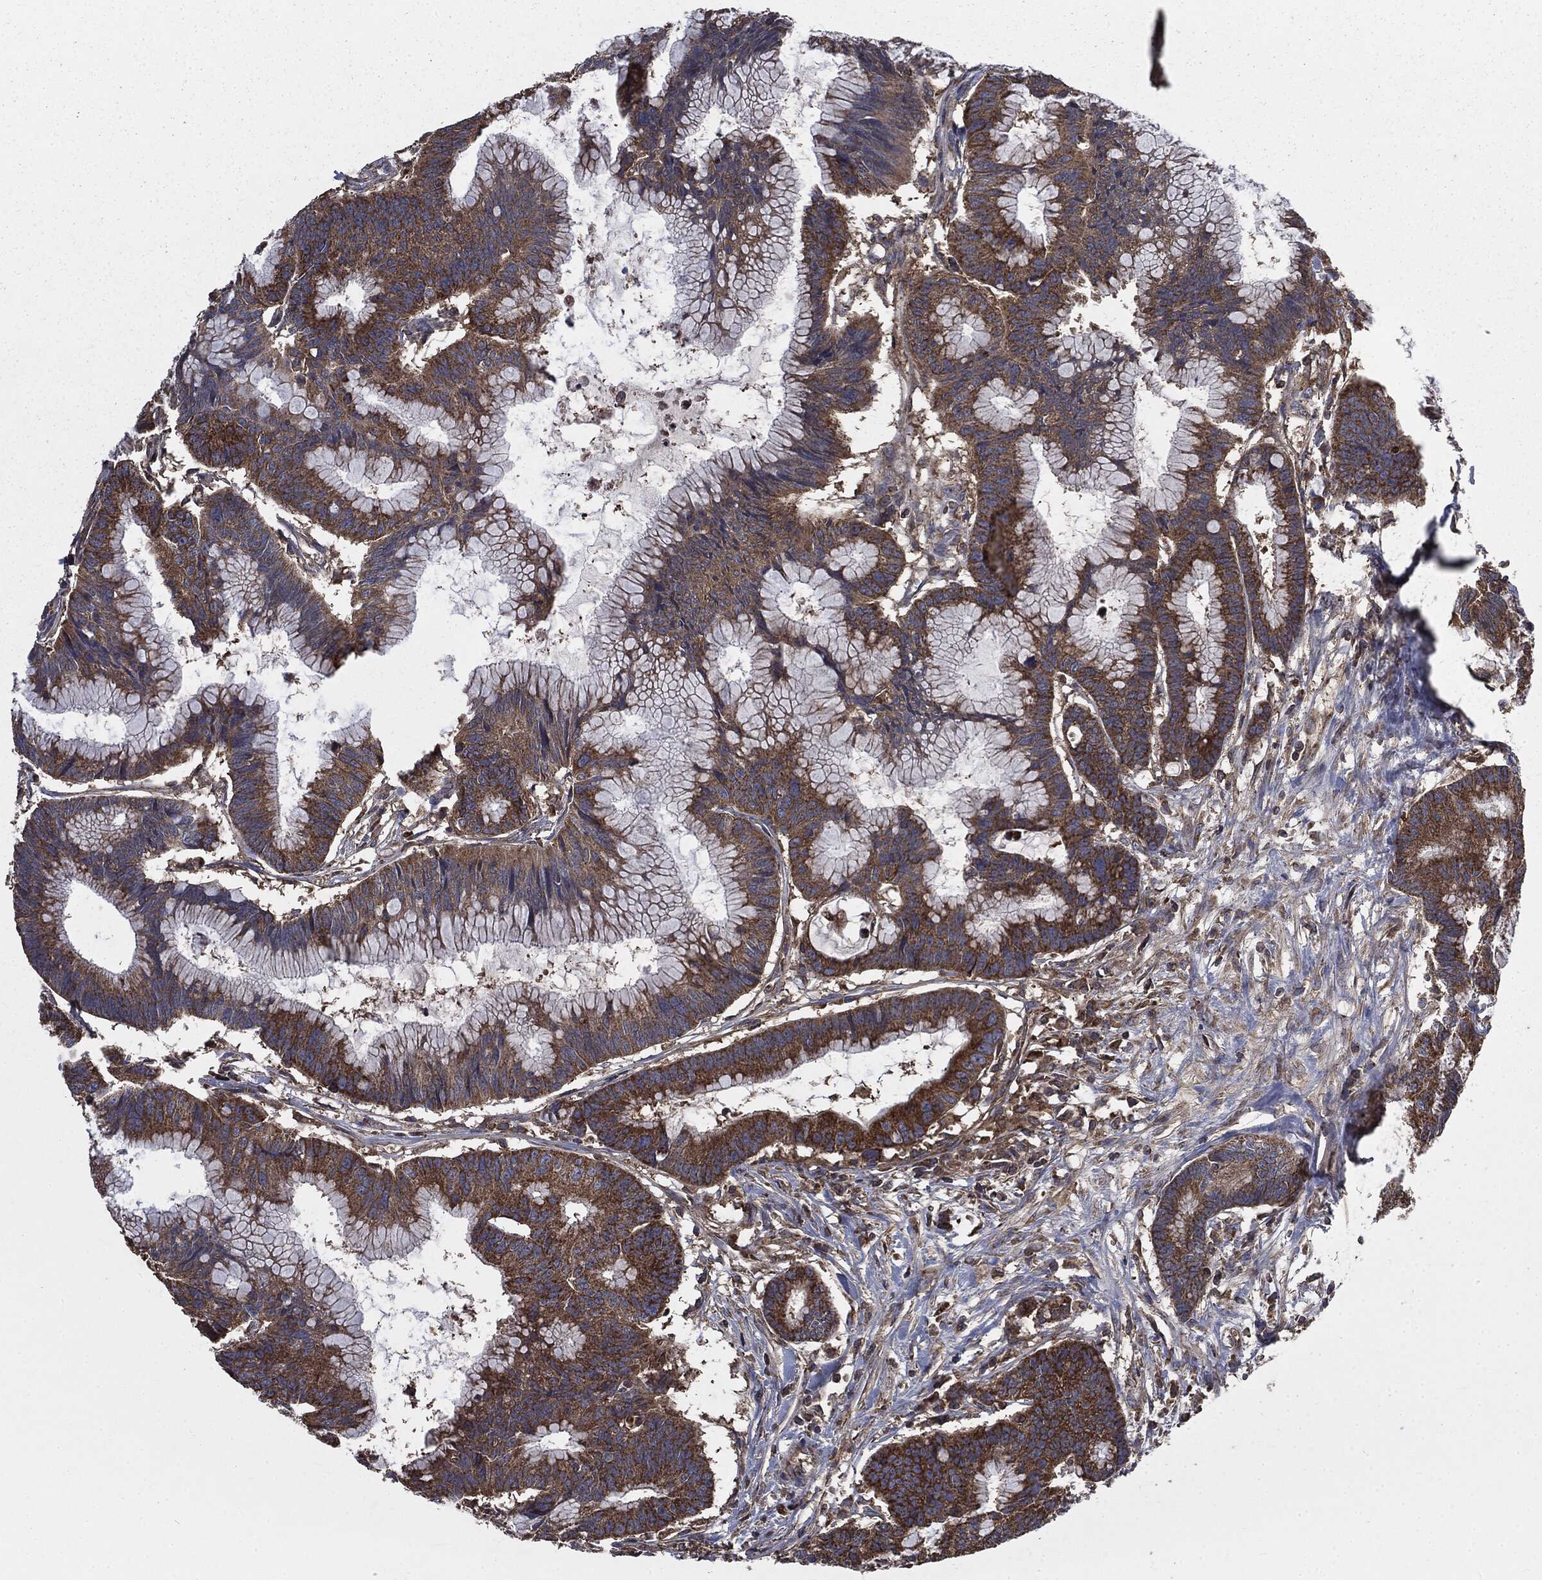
{"staining": {"intensity": "strong", "quantity": ">75%", "location": "cytoplasmic/membranous"}, "tissue": "colorectal cancer", "cell_type": "Tumor cells", "image_type": "cancer", "snomed": [{"axis": "morphology", "description": "Adenocarcinoma, NOS"}, {"axis": "topography", "description": "Colon"}], "caption": "Approximately >75% of tumor cells in human colorectal cancer exhibit strong cytoplasmic/membranous protein expression as visualized by brown immunohistochemical staining.", "gene": "MAPK6", "patient": {"sex": "female", "age": 78}}